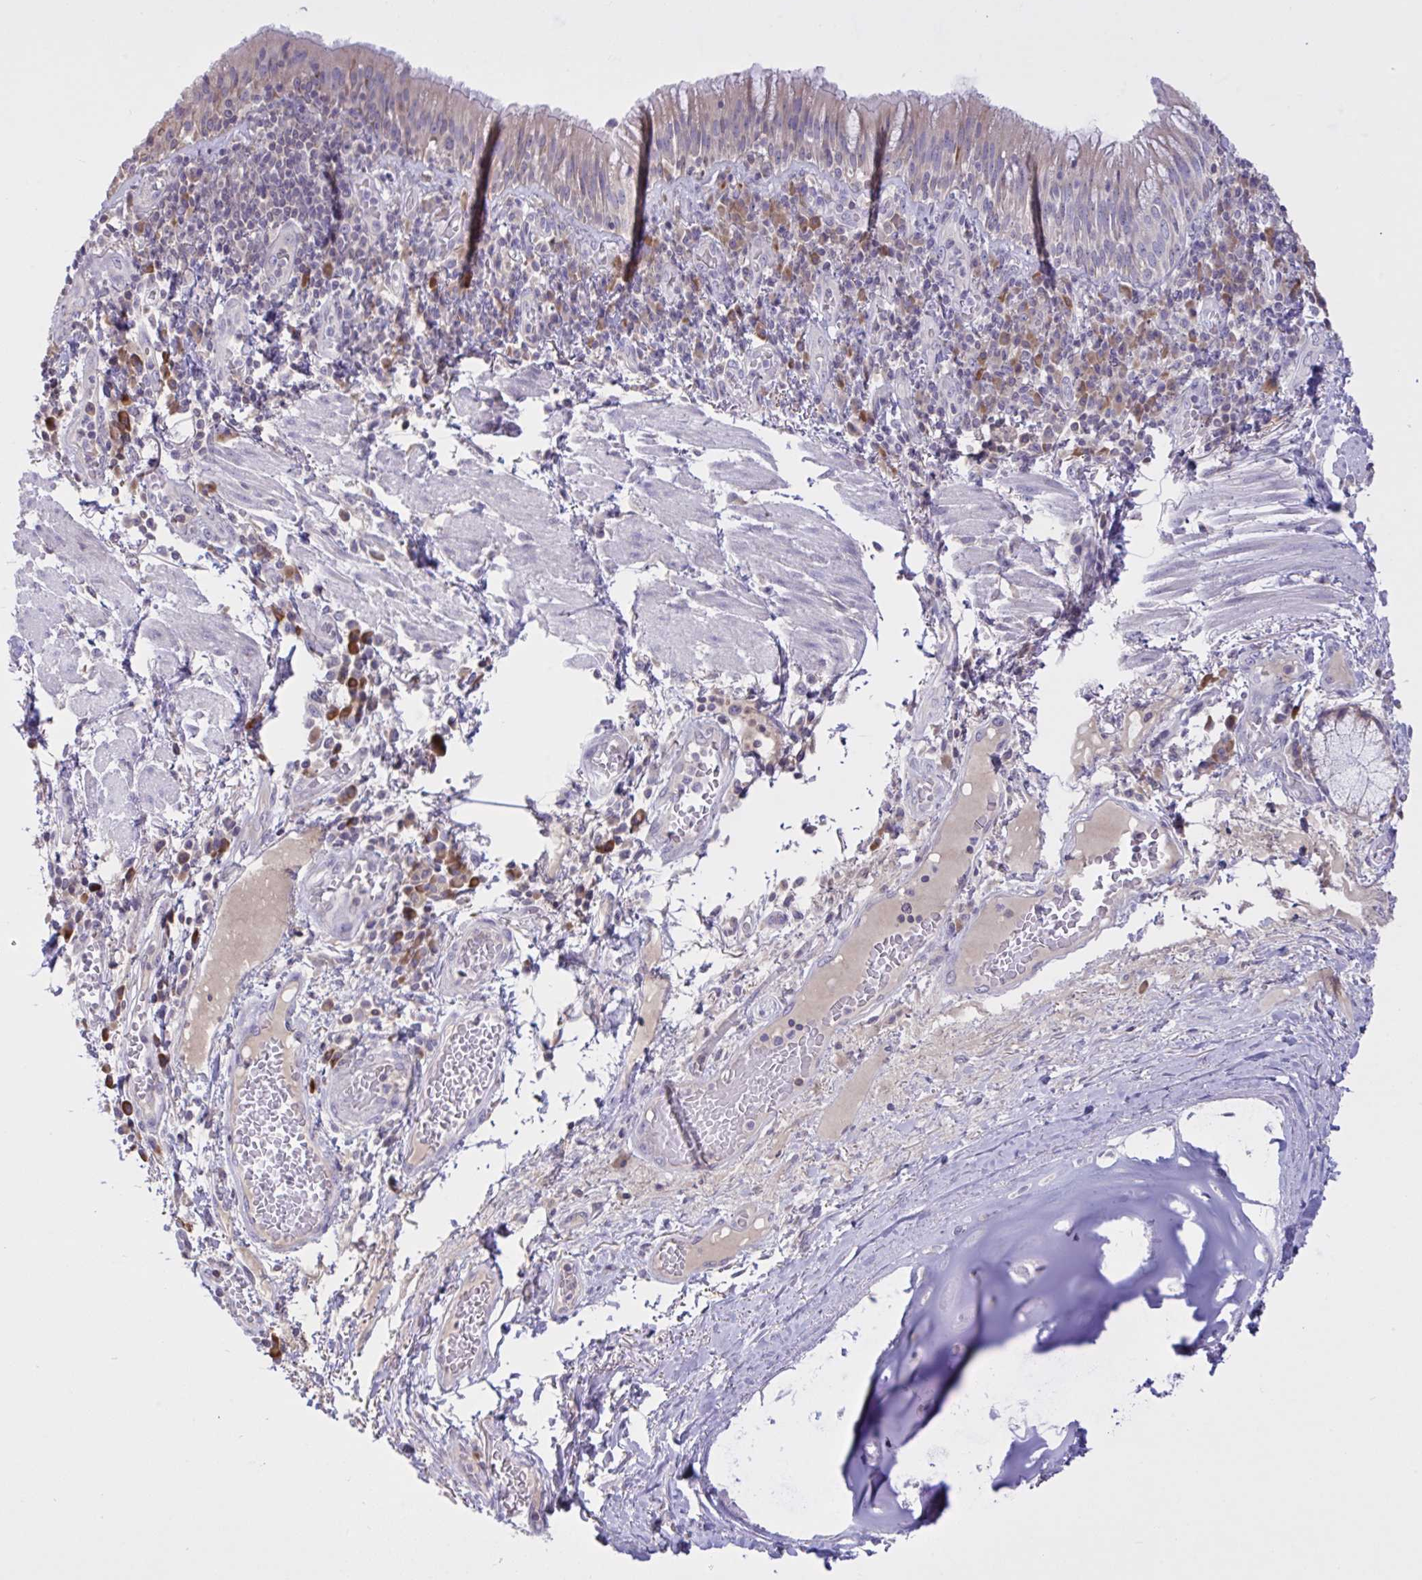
{"staining": {"intensity": "negative", "quantity": "none", "location": "none"}, "tissue": "bronchus", "cell_type": "Respiratory epithelial cells", "image_type": "normal", "snomed": [{"axis": "morphology", "description": "Normal tissue, NOS"}, {"axis": "topography", "description": "Cartilage tissue"}, {"axis": "topography", "description": "Bronchus"}], "caption": "This micrograph is of unremarkable bronchus stained with immunohistochemistry to label a protein in brown with the nuclei are counter-stained blue. There is no positivity in respiratory epithelial cells.", "gene": "TMEM41A", "patient": {"sex": "male", "age": 56}}